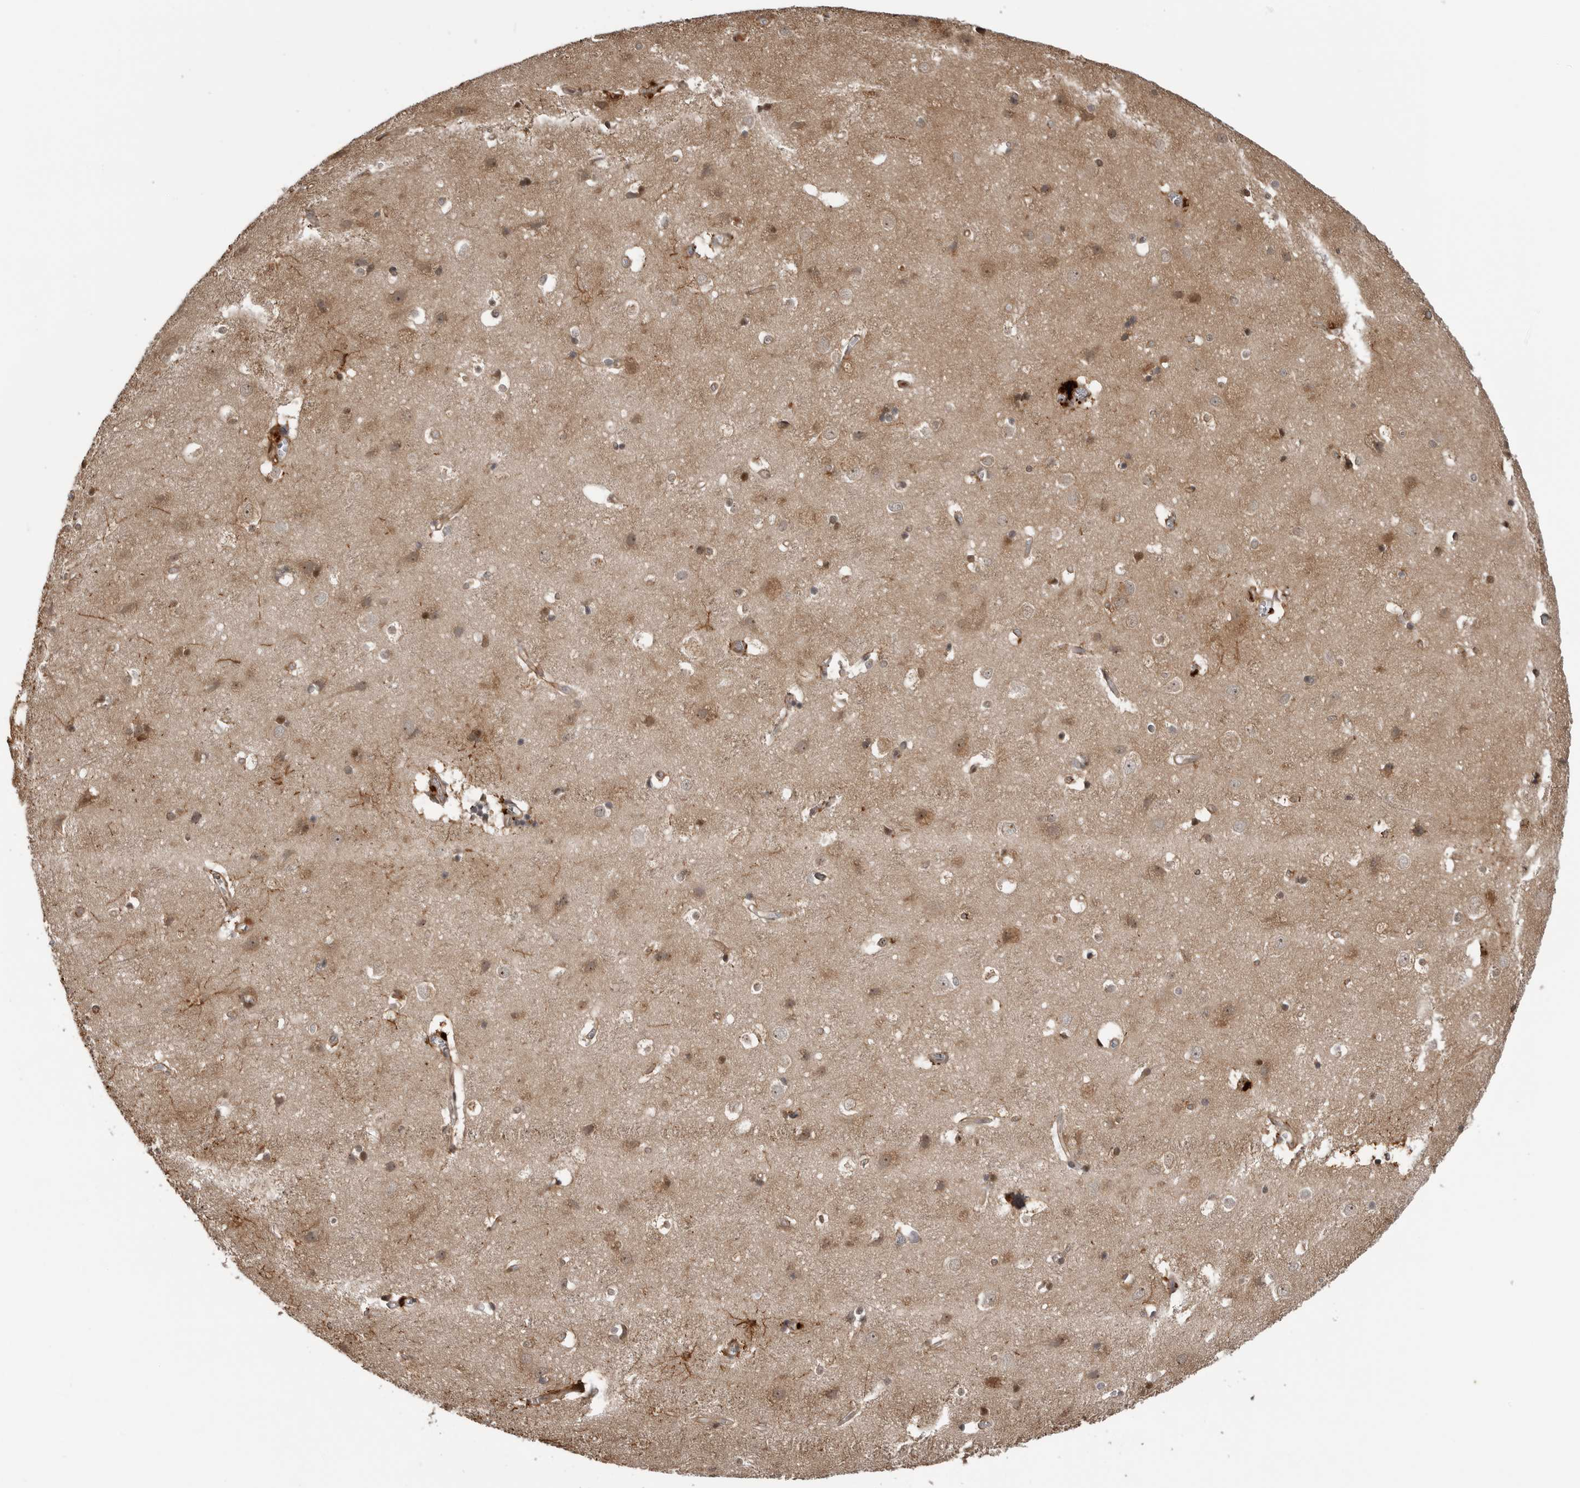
{"staining": {"intensity": "moderate", "quantity": ">75%", "location": "cytoplasmic/membranous,nuclear"}, "tissue": "cerebral cortex", "cell_type": "Endothelial cells", "image_type": "normal", "snomed": [{"axis": "morphology", "description": "Normal tissue, NOS"}, {"axis": "topography", "description": "Cerebral cortex"}], "caption": "IHC staining of unremarkable cerebral cortex, which shows medium levels of moderate cytoplasmic/membranous,nuclear staining in approximately >75% of endothelial cells indicating moderate cytoplasmic/membranous,nuclear protein staining. The staining was performed using DAB (3,3'-diaminobenzidine) (brown) for protein detection and nuclei were counterstained in hematoxylin (blue).", "gene": "AKAP7", "patient": {"sex": "male", "age": 54}}